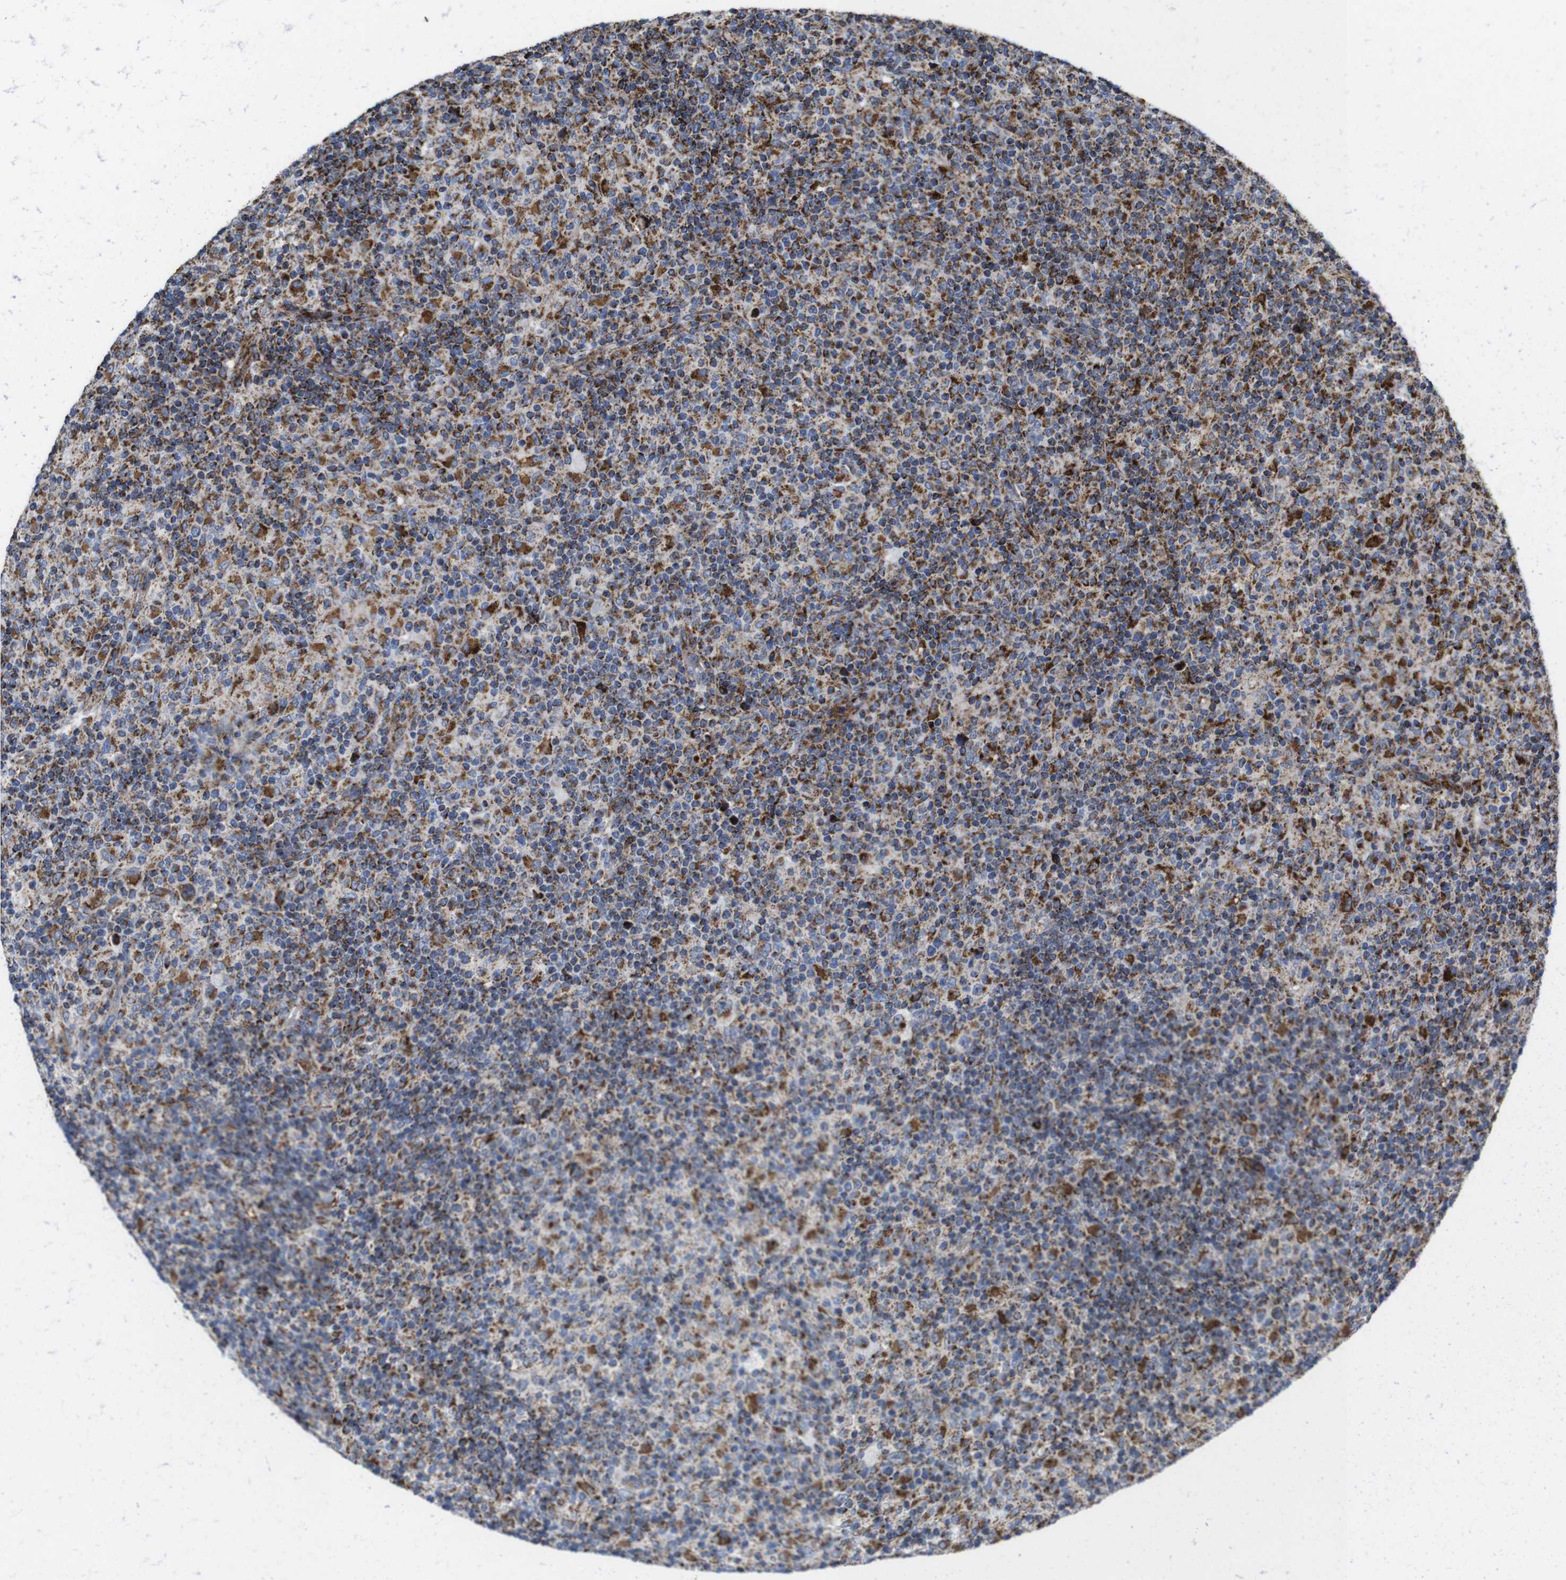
{"staining": {"intensity": "moderate", "quantity": "25%-75%", "location": "cytoplasmic/membranous"}, "tissue": "lymphoma", "cell_type": "Tumor cells", "image_type": "cancer", "snomed": [{"axis": "morphology", "description": "Hodgkin's disease, NOS"}, {"axis": "topography", "description": "Lymph node"}], "caption": "DAB immunohistochemical staining of Hodgkin's disease displays moderate cytoplasmic/membranous protein expression in about 25%-75% of tumor cells.", "gene": "TMEM192", "patient": {"sex": "male", "age": 70}}